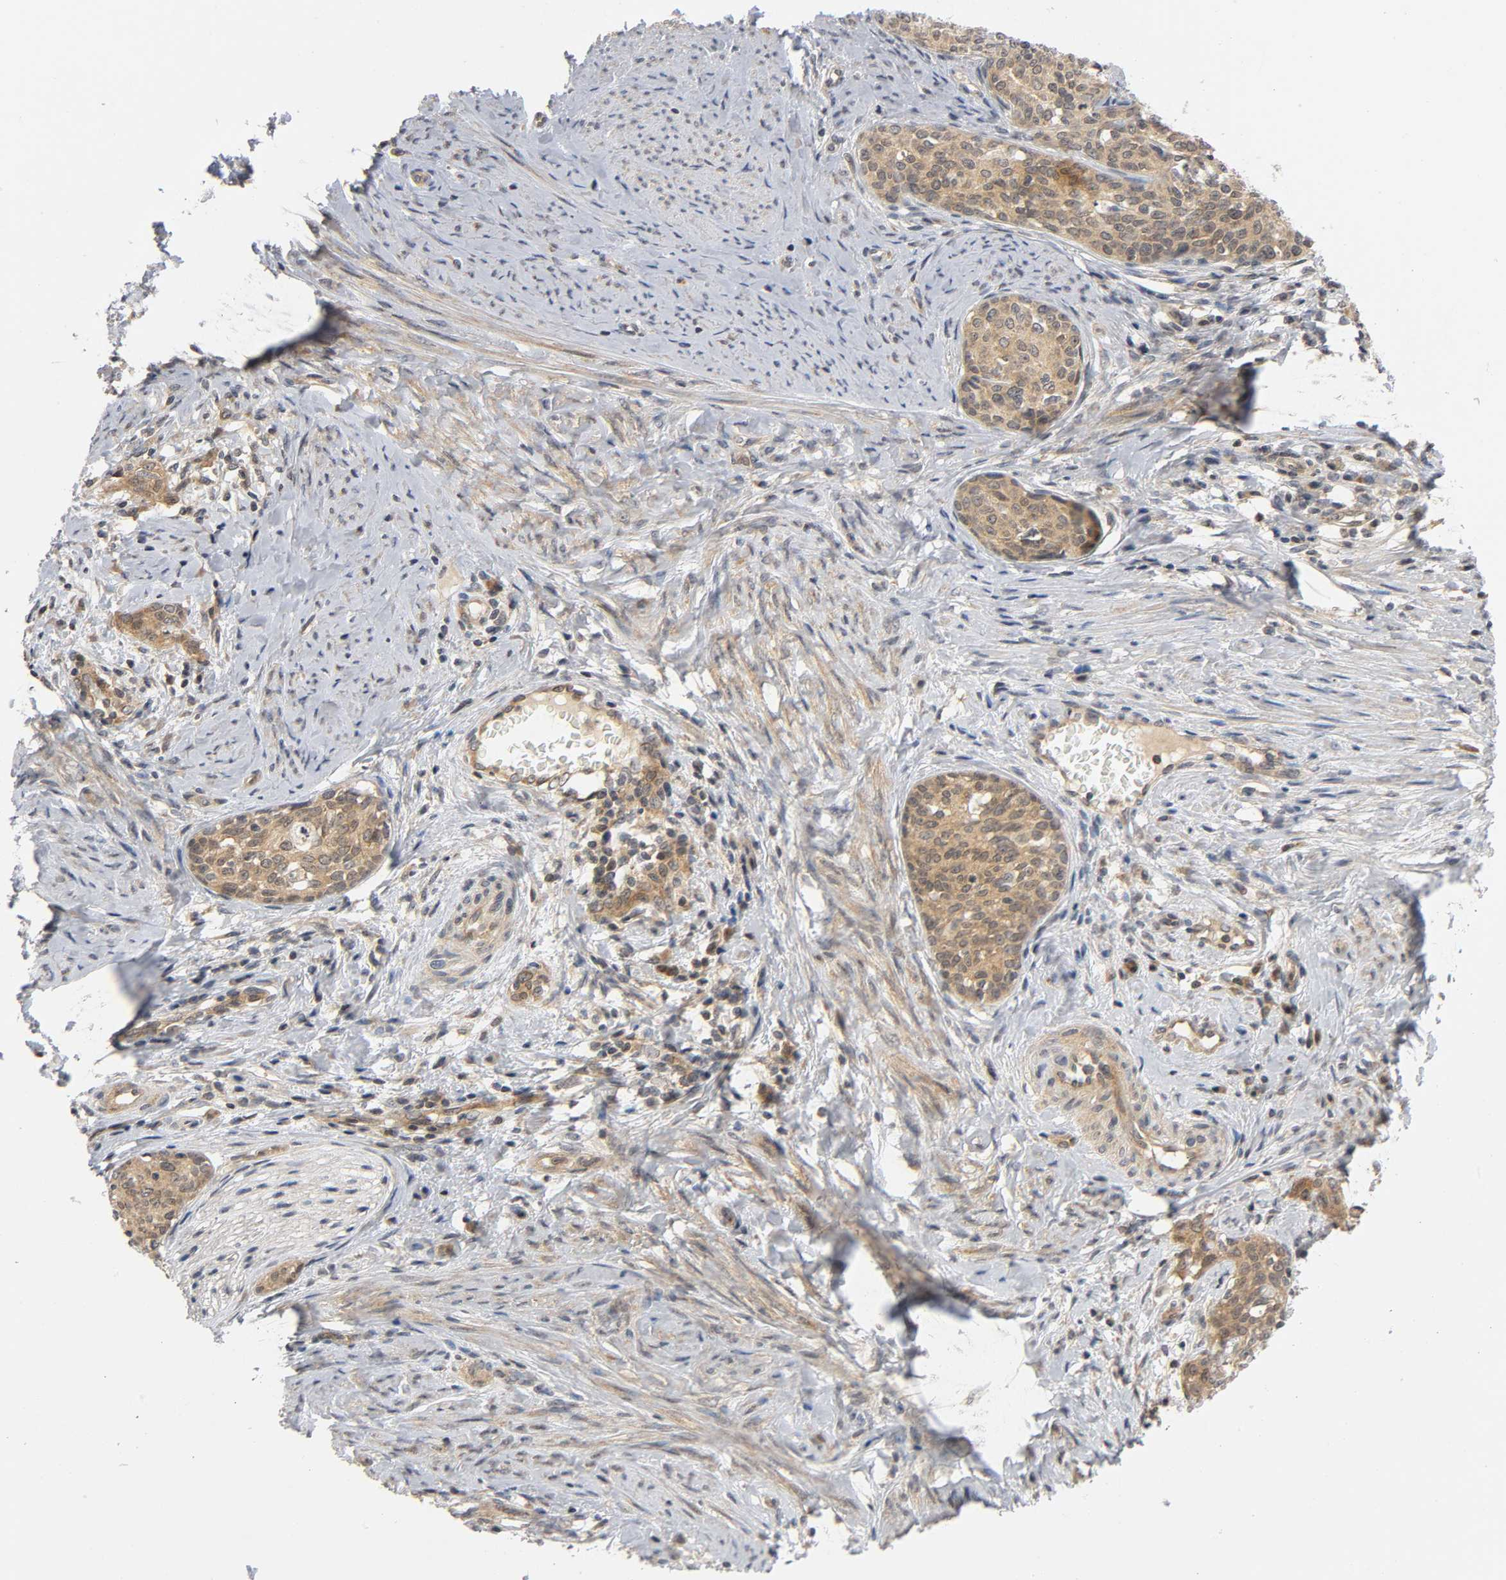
{"staining": {"intensity": "moderate", "quantity": ">75%", "location": "cytoplasmic/membranous"}, "tissue": "cervical cancer", "cell_type": "Tumor cells", "image_type": "cancer", "snomed": [{"axis": "morphology", "description": "Squamous cell carcinoma, NOS"}, {"axis": "morphology", "description": "Adenocarcinoma, NOS"}, {"axis": "topography", "description": "Cervix"}], "caption": "A brown stain labels moderate cytoplasmic/membranous positivity of a protein in human squamous cell carcinoma (cervical) tumor cells. The staining was performed using DAB (3,3'-diaminobenzidine), with brown indicating positive protein expression. Nuclei are stained blue with hematoxylin.", "gene": "MAPK8", "patient": {"sex": "female", "age": 52}}